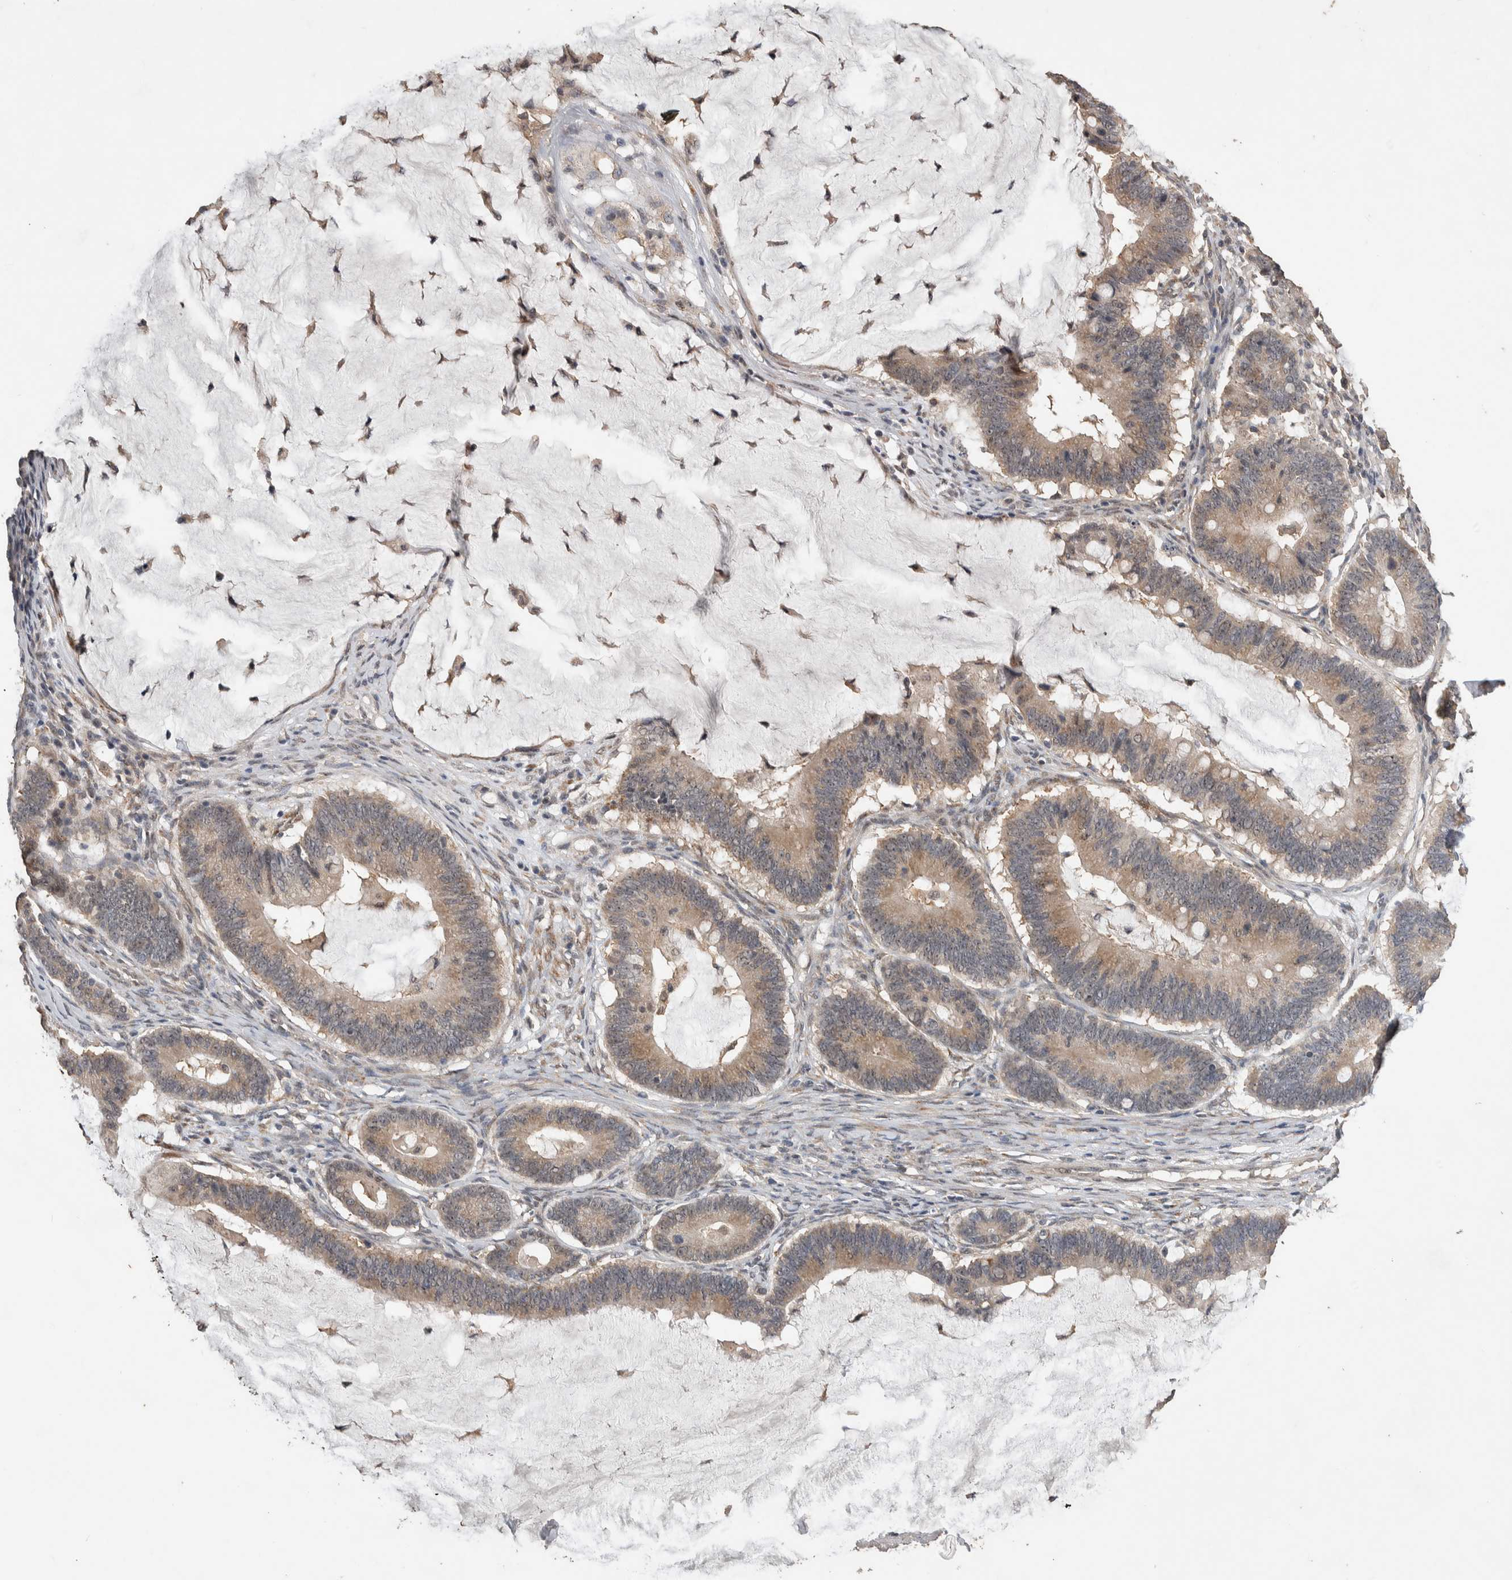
{"staining": {"intensity": "moderate", "quantity": ">75%", "location": "cytoplasmic/membranous"}, "tissue": "ovarian cancer", "cell_type": "Tumor cells", "image_type": "cancer", "snomed": [{"axis": "morphology", "description": "Cystadenocarcinoma, mucinous, NOS"}, {"axis": "topography", "description": "Ovary"}], "caption": "The micrograph reveals a brown stain indicating the presence of a protein in the cytoplasmic/membranous of tumor cells in mucinous cystadenocarcinoma (ovarian).", "gene": "DVL2", "patient": {"sex": "female", "age": 61}}